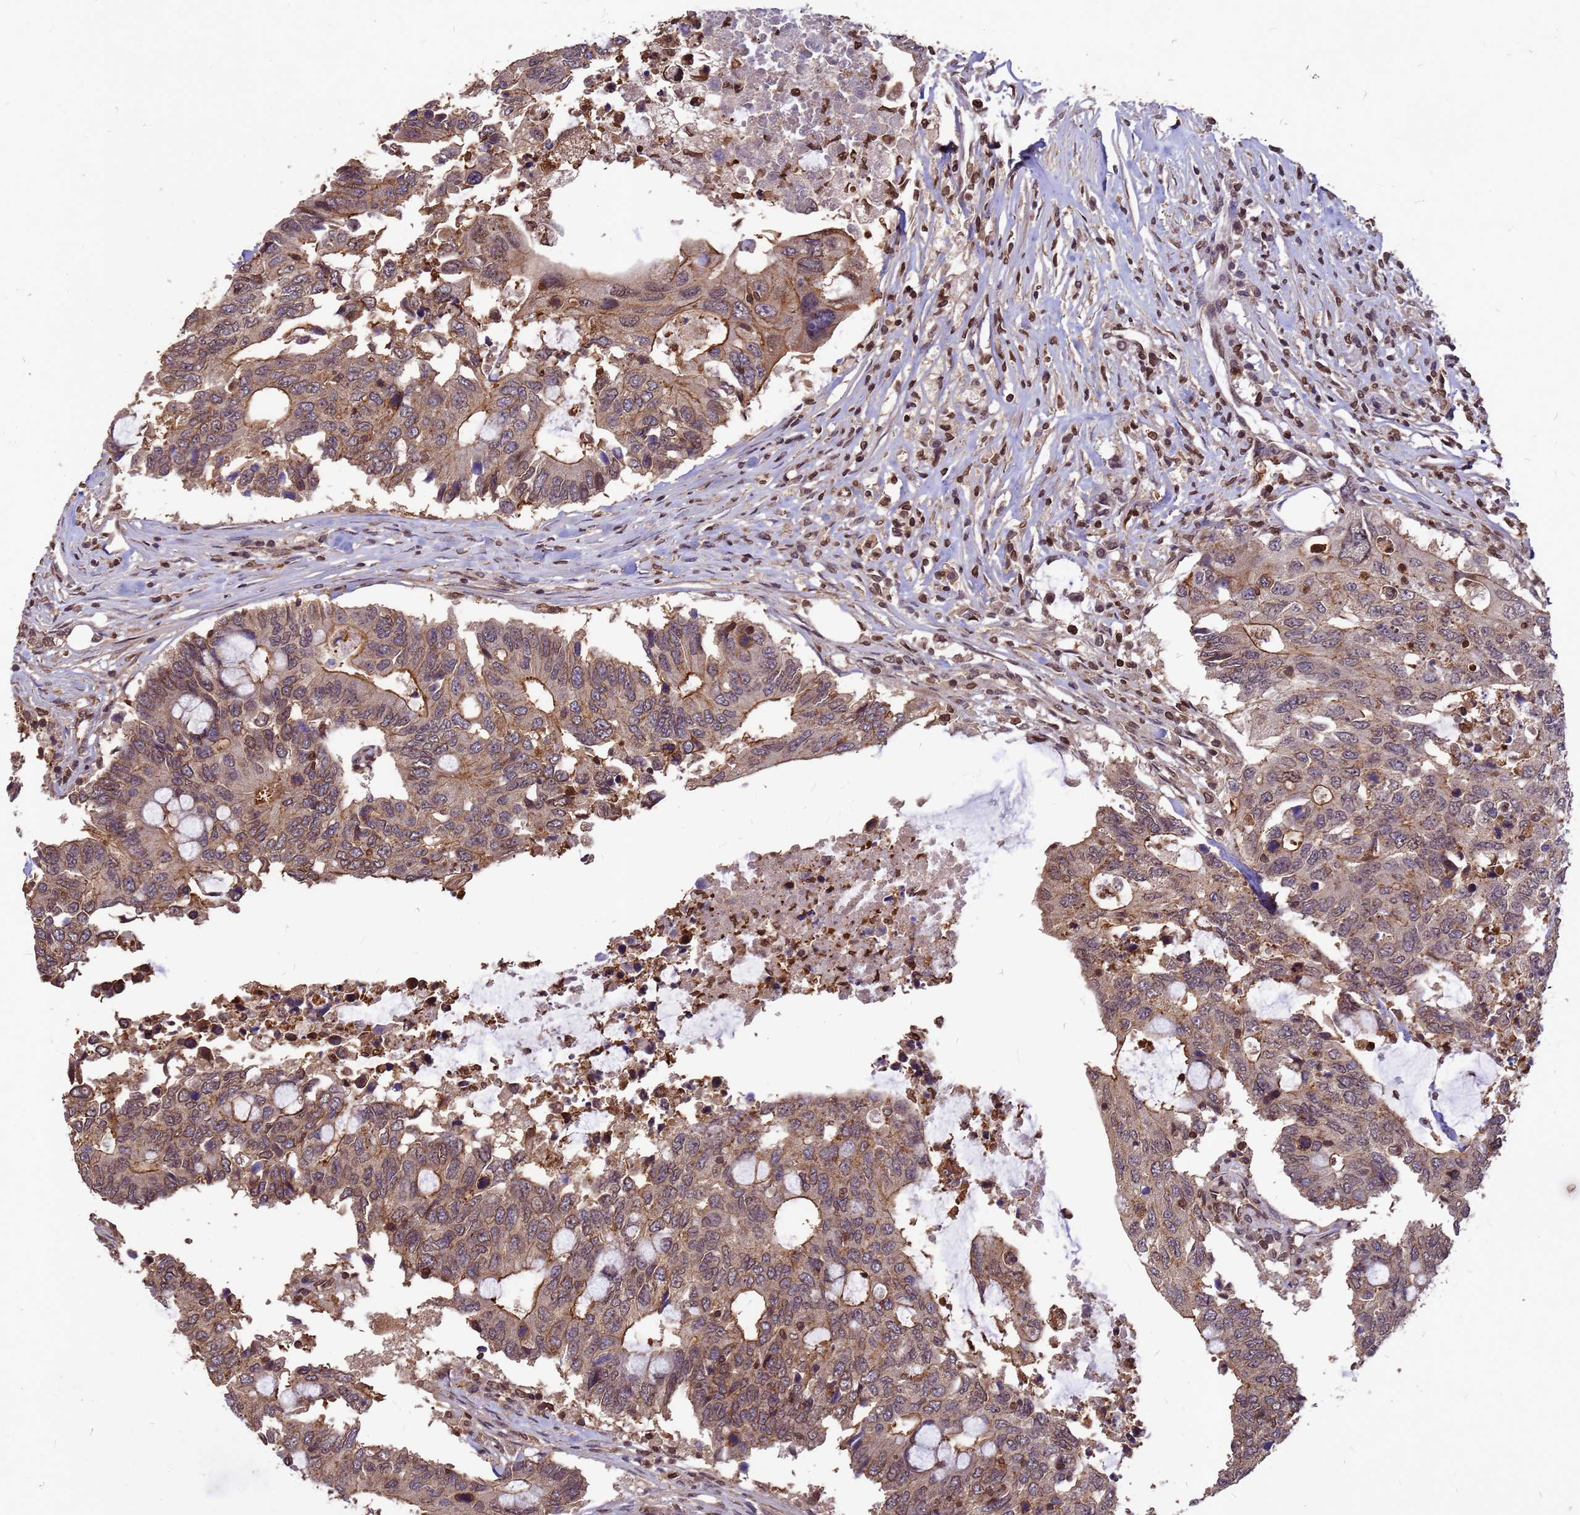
{"staining": {"intensity": "moderate", "quantity": "25%-75%", "location": "cytoplasmic/membranous"}, "tissue": "colorectal cancer", "cell_type": "Tumor cells", "image_type": "cancer", "snomed": [{"axis": "morphology", "description": "Adenocarcinoma, NOS"}, {"axis": "topography", "description": "Colon"}], "caption": "Immunohistochemistry (IHC) staining of colorectal cancer (adenocarcinoma), which demonstrates medium levels of moderate cytoplasmic/membranous positivity in approximately 25%-75% of tumor cells indicating moderate cytoplasmic/membranous protein staining. The staining was performed using DAB (brown) for protein detection and nuclei were counterstained in hematoxylin (blue).", "gene": "C1orf35", "patient": {"sex": "male", "age": 71}}